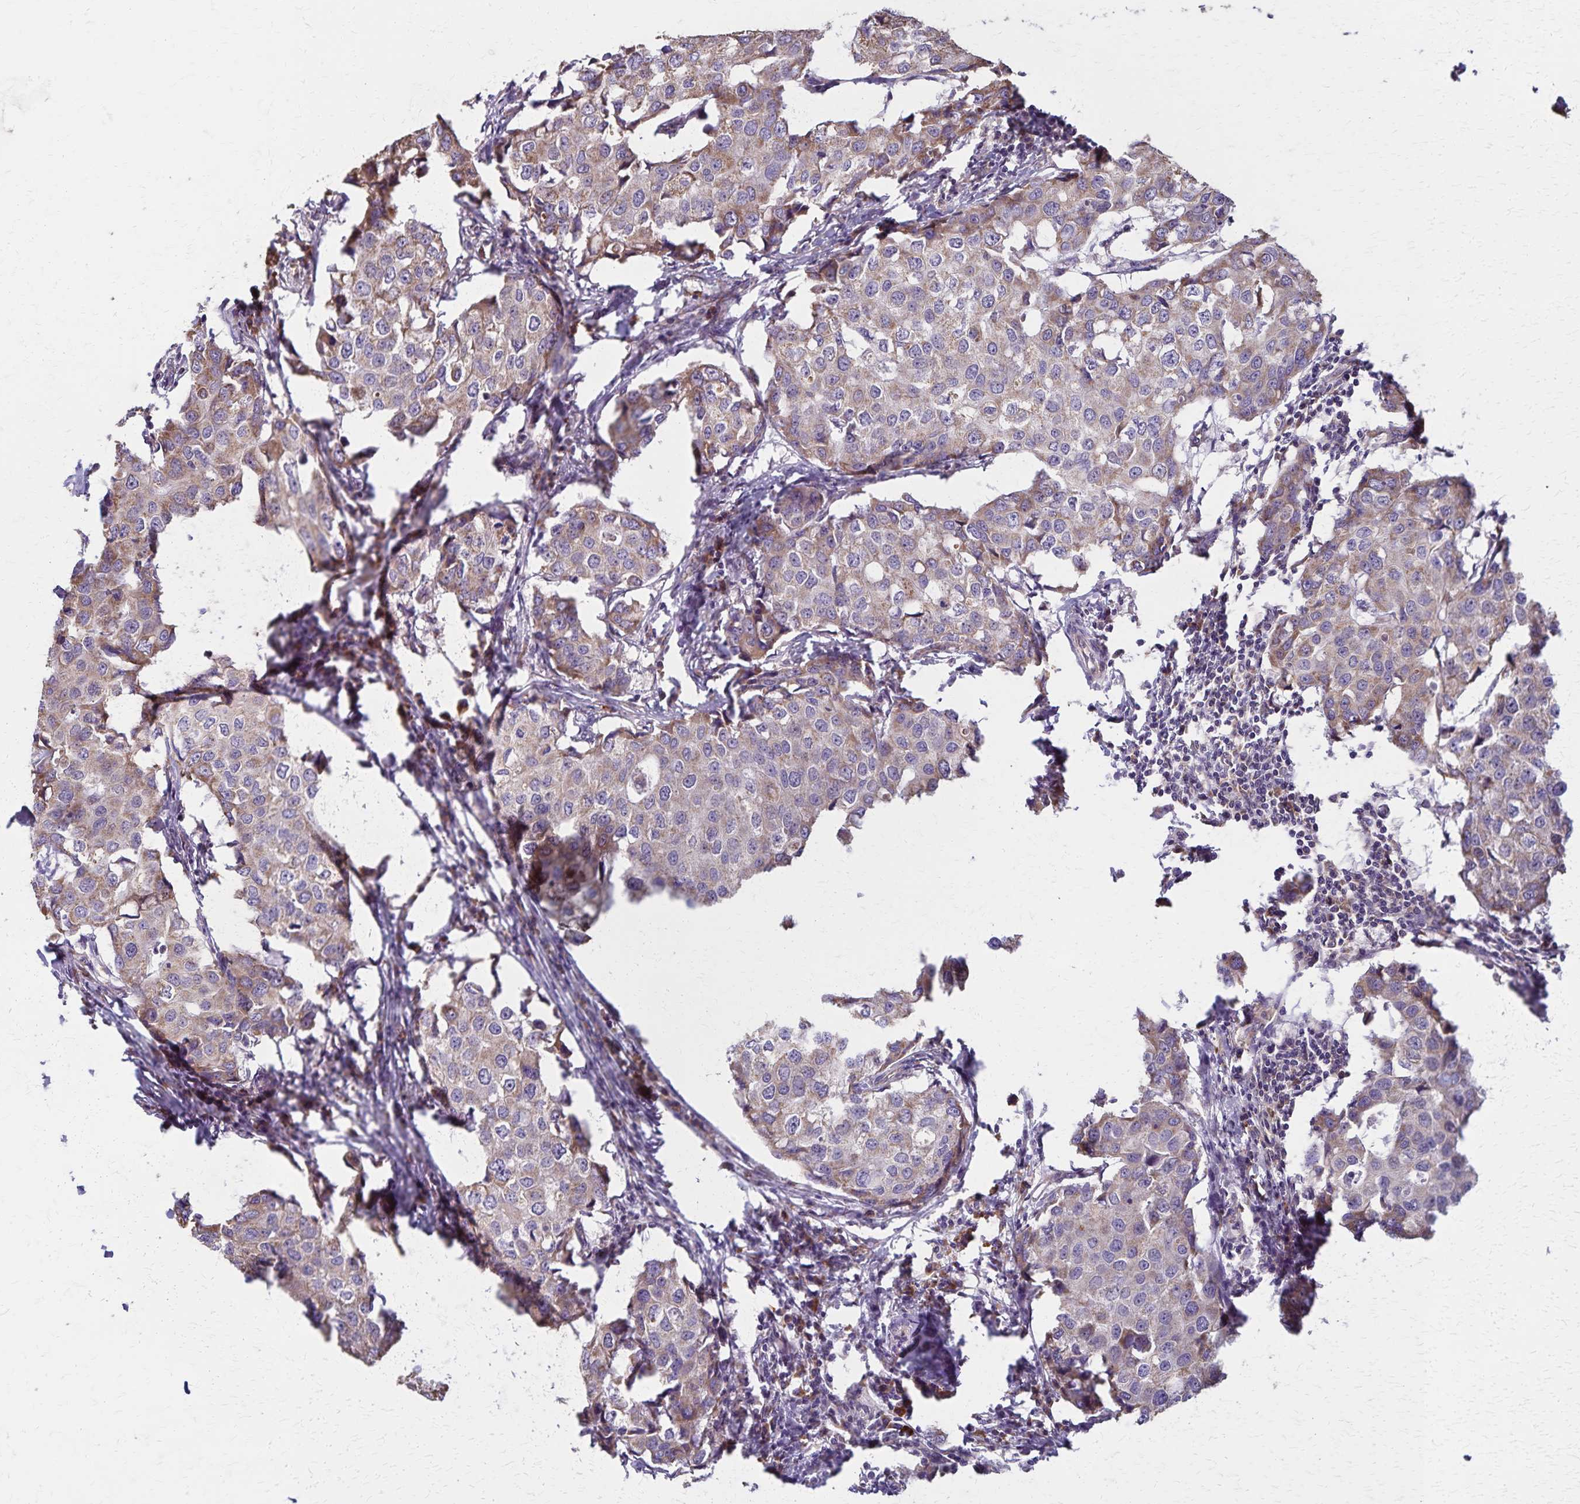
{"staining": {"intensity": "moderate", "quantity": "25%-75%", "location": "cytoplasmic/membranous"}, "tissue": "breast cancer", "cell_type": "Tumor cells", "image_type": "cancer", "snomed": [{"axis": "morphology", "description": "Duct carcinoma"}, {"axis": "topography", "description": "Breast"}], "caption": "Protein positivity by immunohistochemistry (IHC) reveals moderate cytoplasmic/membranous expression in approximately 25%-75% of tumor cells in invasive ductal carcinoma (breast).", "gene": "RNF10", "patient": {"sex": "female", "age": 27}}